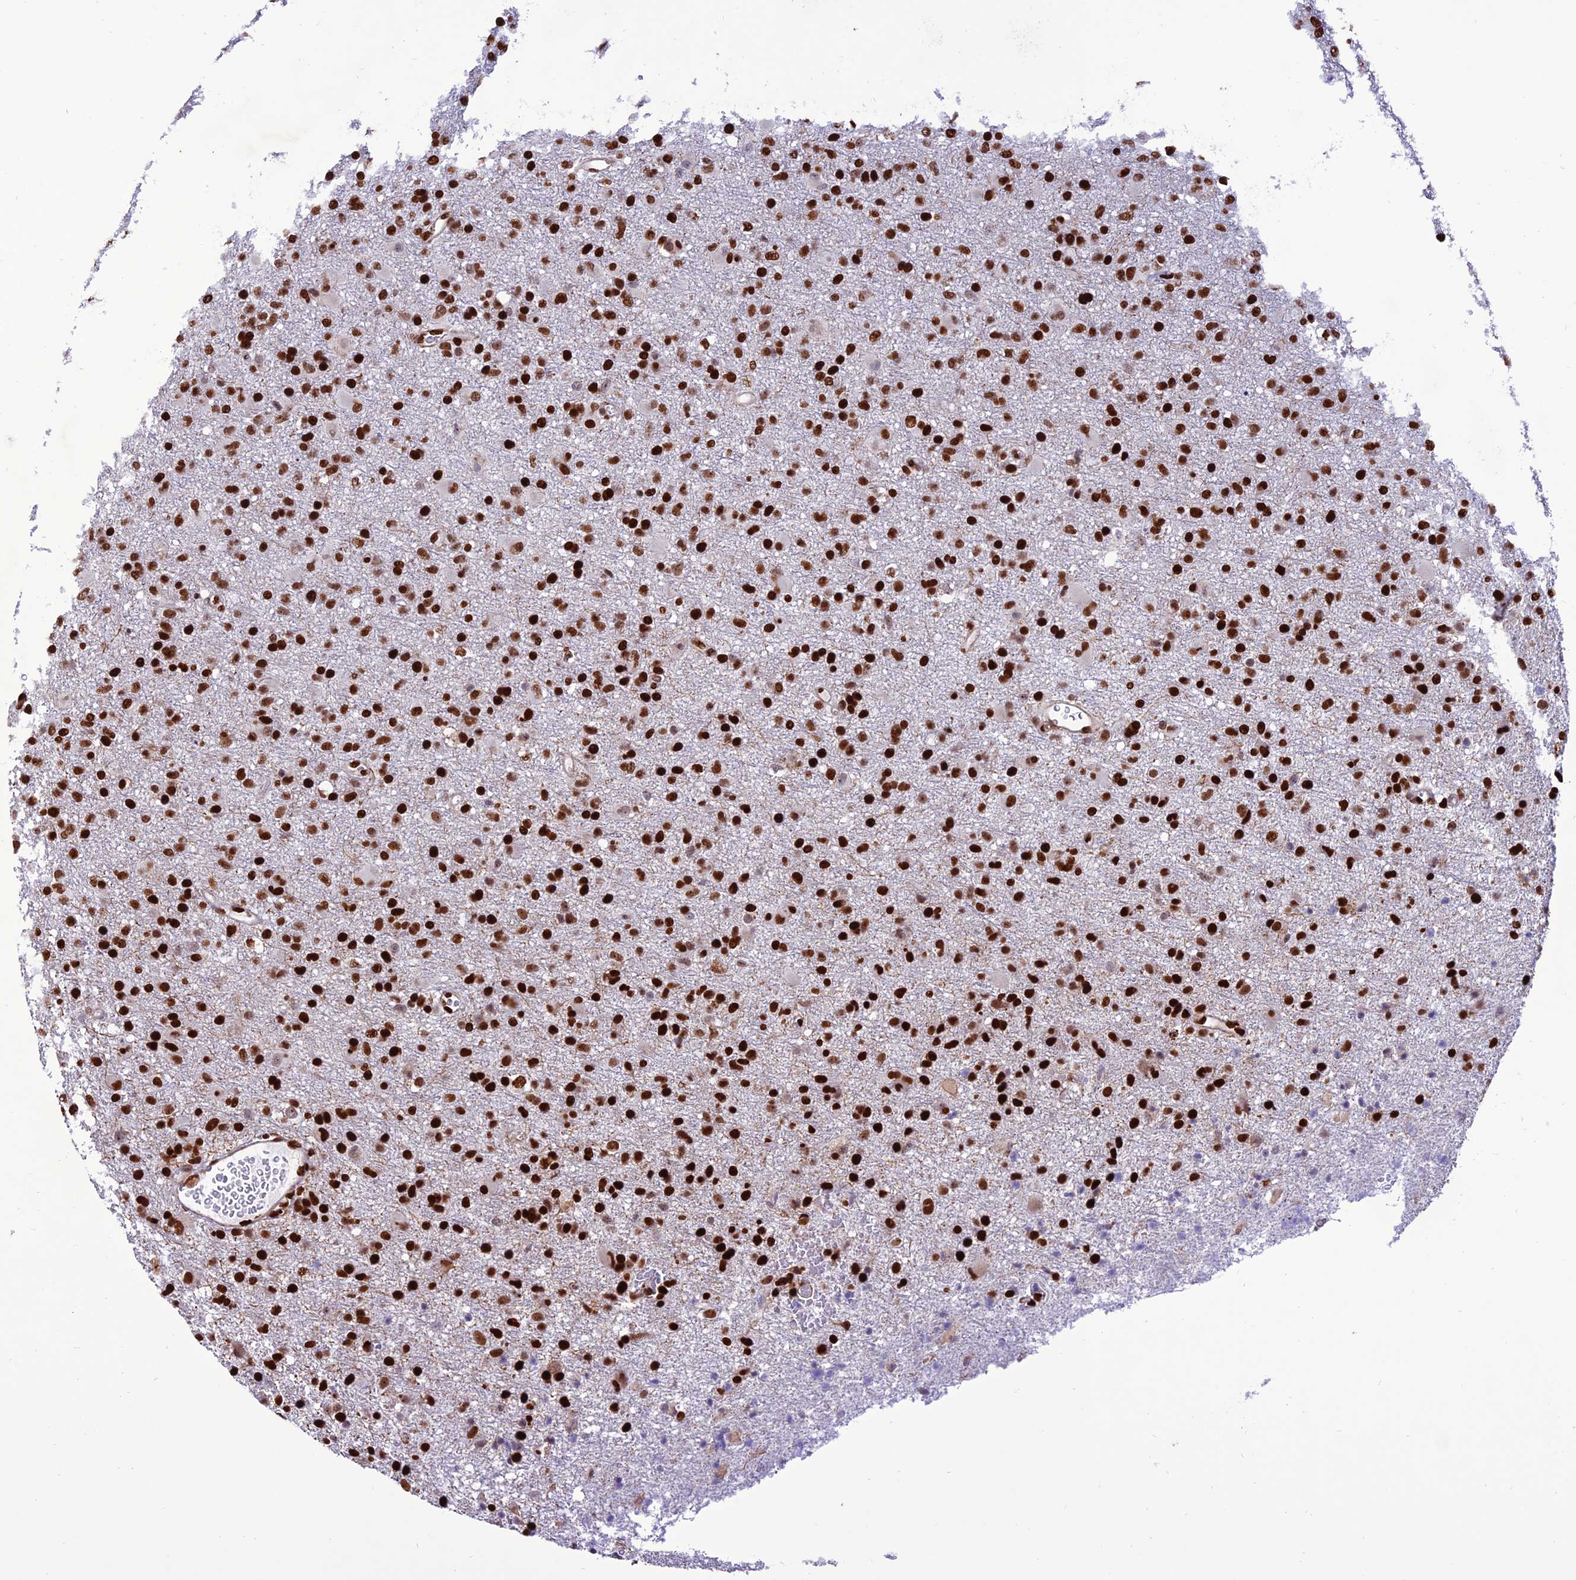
{"staining": {"intensity": "strong", "quantity": ">75%", "location": "nuclear"}, "tissue": "glioma", "cell_type": "Tumor cells", "image_type": "cancer", "snomed": [{"axis": "morphology", "description": "Glioma, malignant, Low grade"}, {"axis": "topography", "description": "Brain"}], "caption": "The immunohistochemical stain shows strong nuclear expression in tumor cells of glioma tissue. The staining was performed using DAB, with brown indicating positive protein expression. Nuclei are stained blue with hematoxylin.", "gene": "INO80E", "patient": {"sex": "male", "age": 65}}